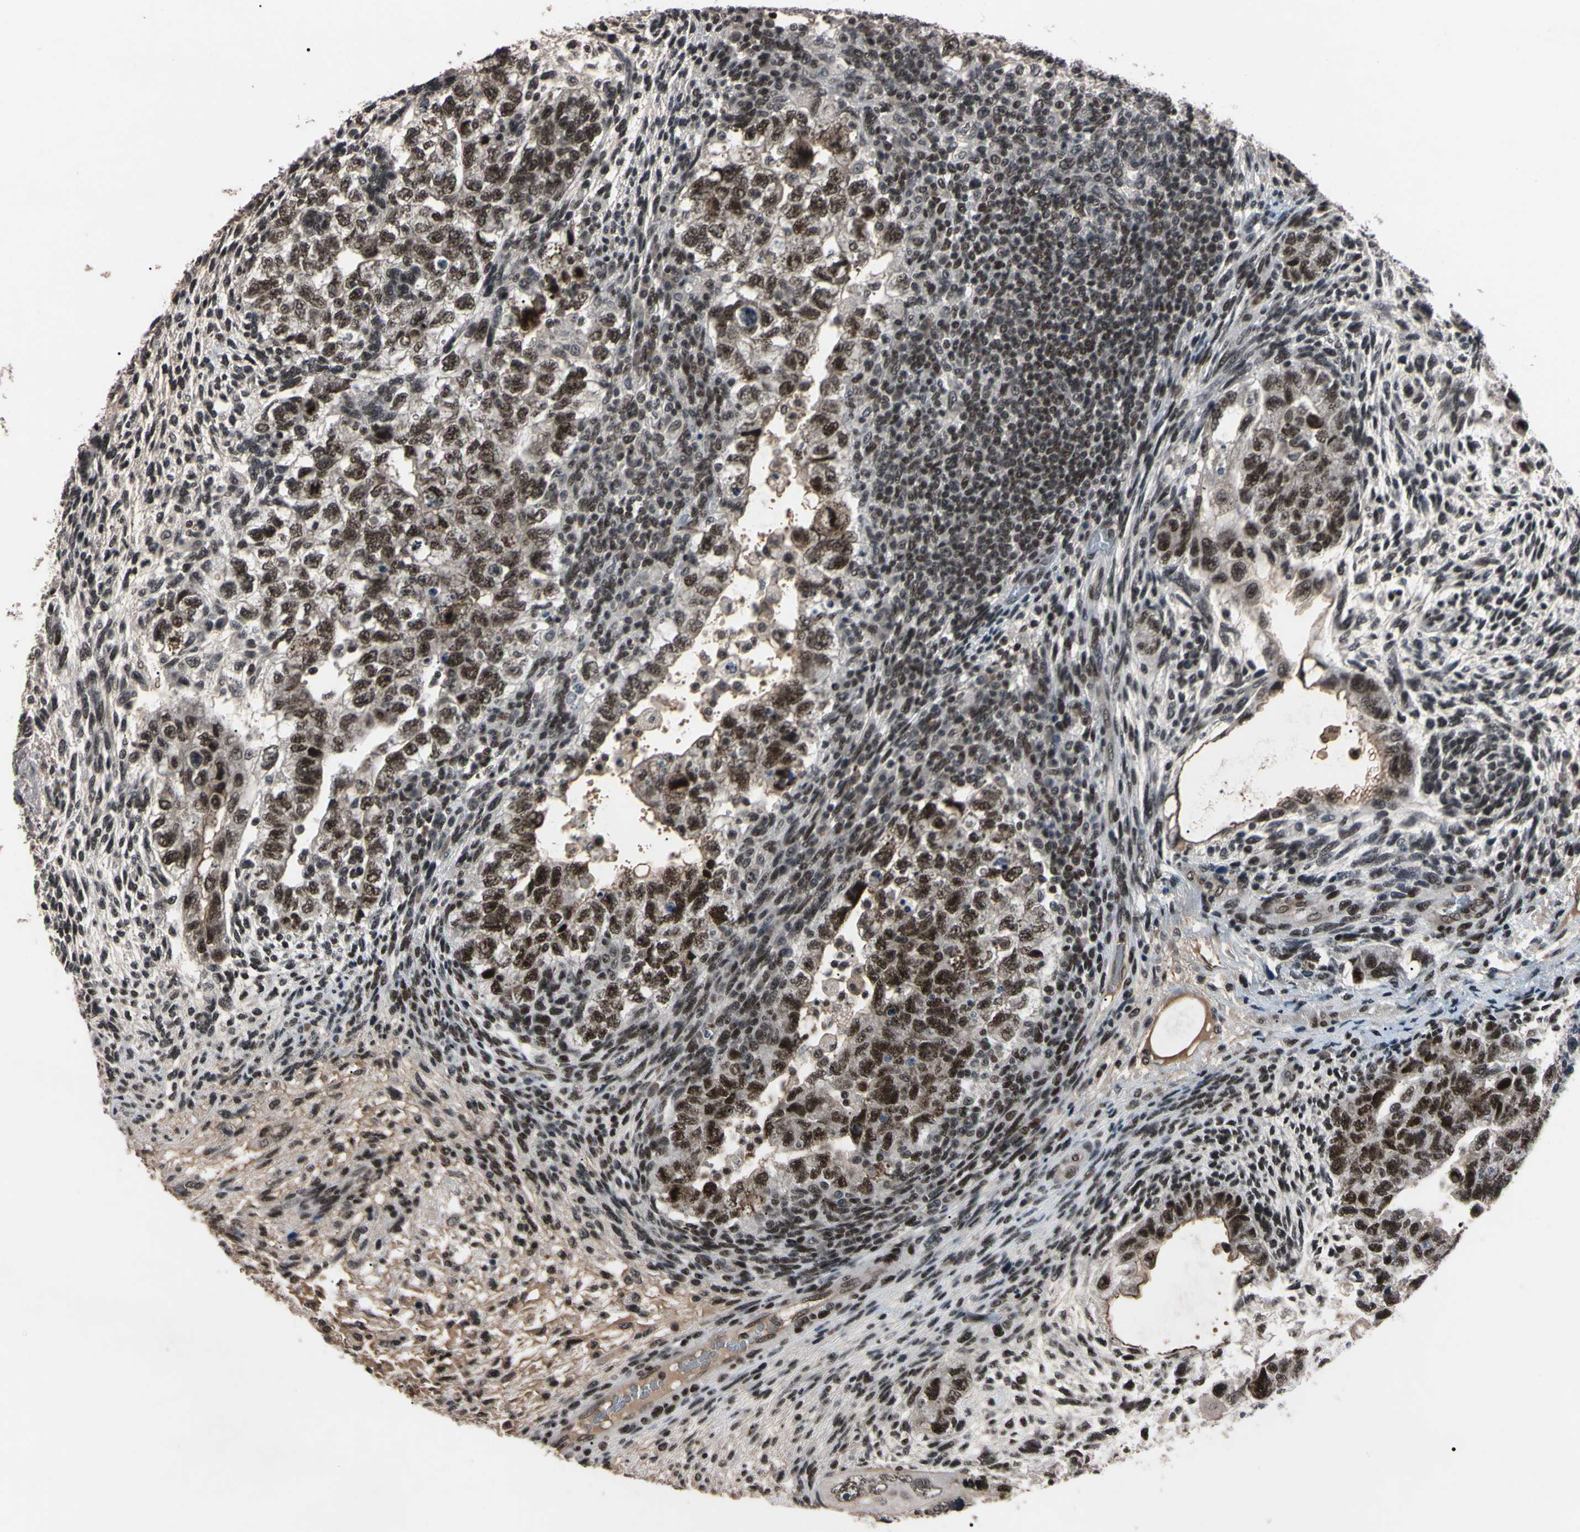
{"staining": {"intensity": "moderate", "quantity": ">75%", "location": "cytoplasmic/membranous,nuclear"}, "tissue": "testis cancer", "cell_type": "Tumor cells", "image_type": "cancer", "snomed": [{"axis": "morphology", "description": "Normal tissue, NOS"}, {"axis": "morphology", "description": "Carcinoma, Embryonal, NOS"}, {"axis": "topography", "description": "Testis"}], "caption": "Approximately >75% of tumor cells in testis embryonal carcinoma demonstrate moderate cytoplasmic/membranous and nuclear protein staining as visualized by brown immunohistochemical staining.", "gene": "YY1", "patient": {"sex": "male", "age": 36}}